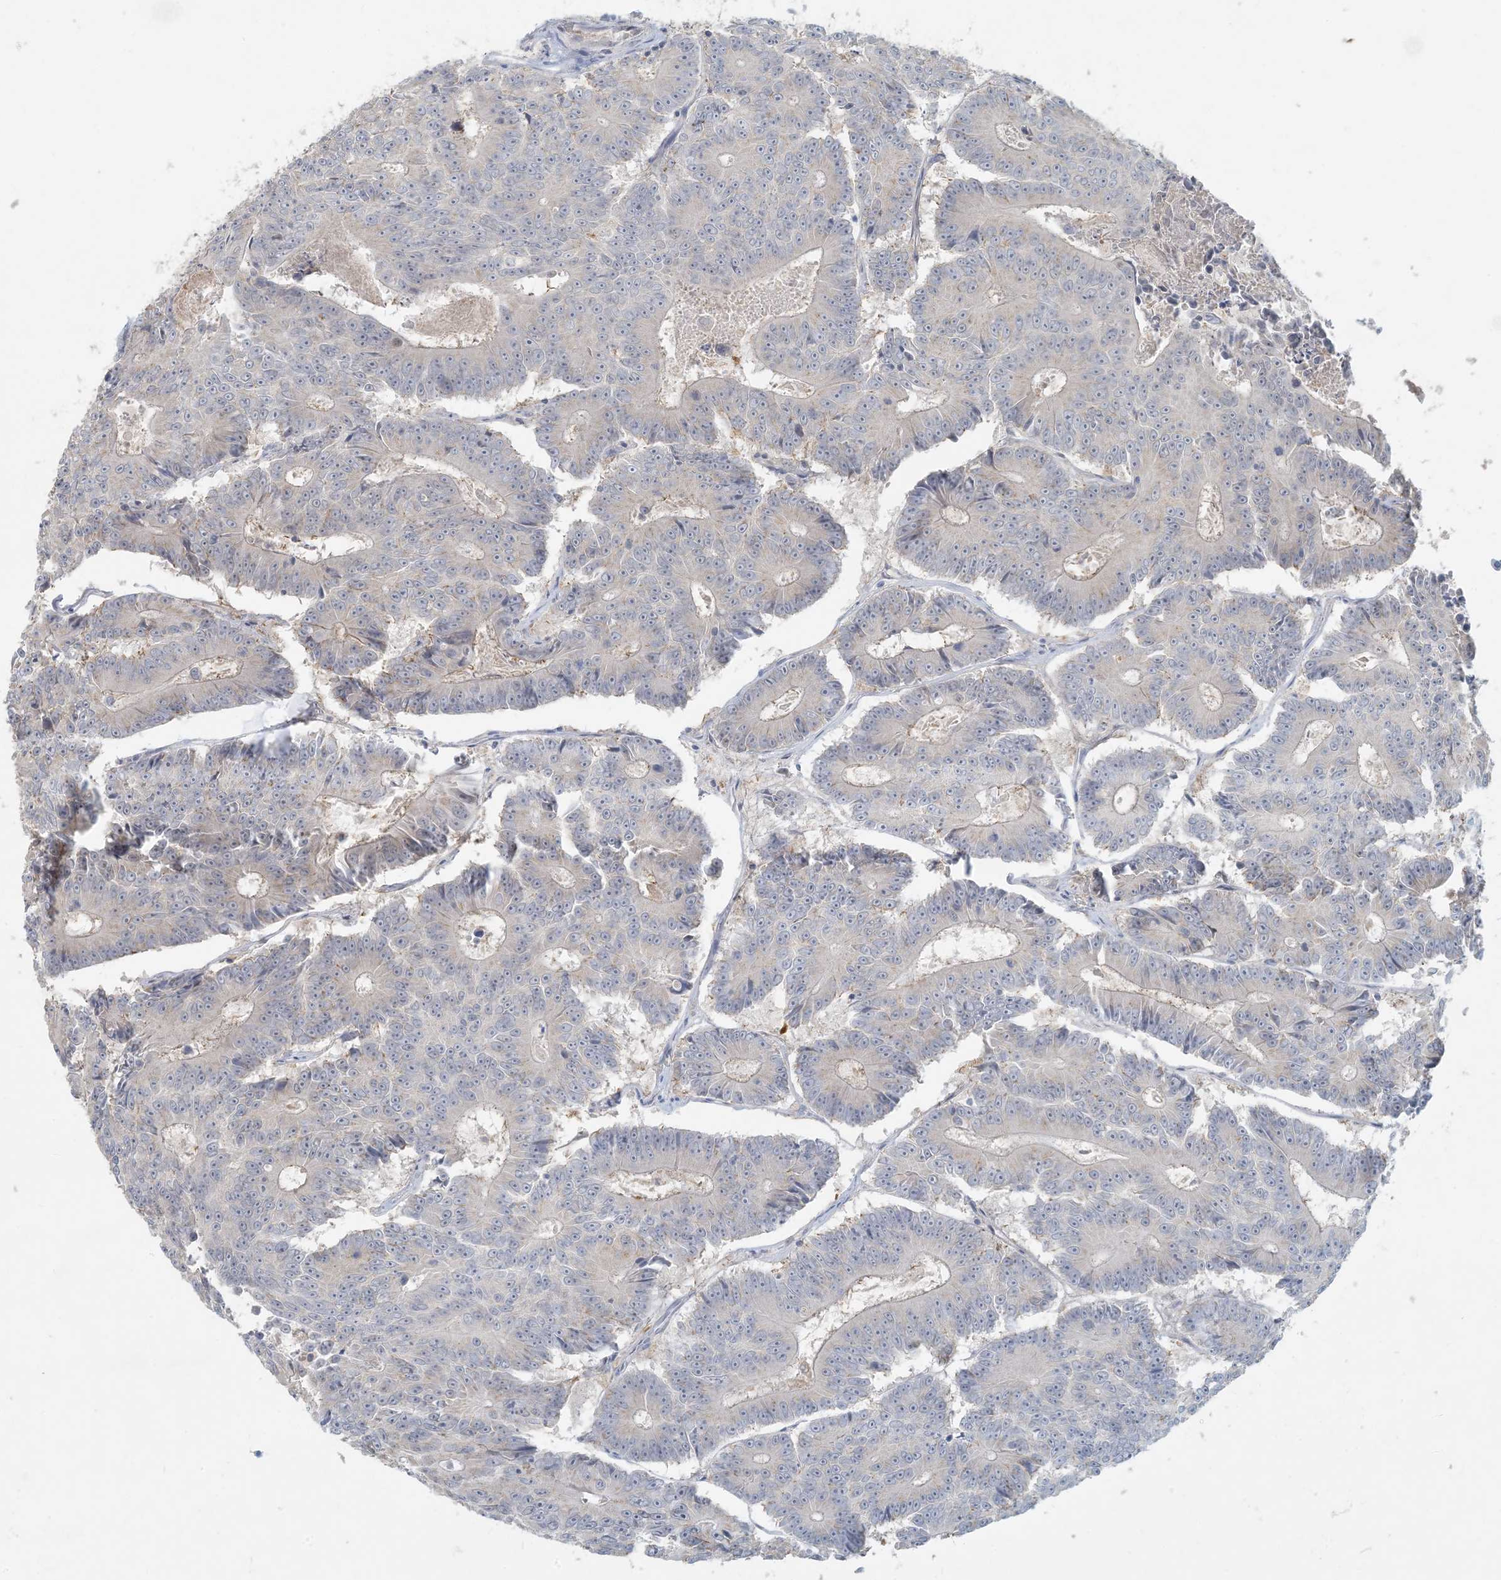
{"staining": {"intensity": "negative", "quantity": "none", "location": "none"}, "tissue": "colorectal cancer", "cell_type": "Tumor cells", "image_type": "cancer", "snomed": [{"axis": "morphology", "description": "Adenocarcinoma, NOS"}, {"axis": "topography", "description": "Colon"}], "caption": "DAB immunohistochemical staining of human colorectal cancer displays no significant expression in tumor cells.", "gene": "HACL1", "patient": {"sex": "male", "age": 83}}